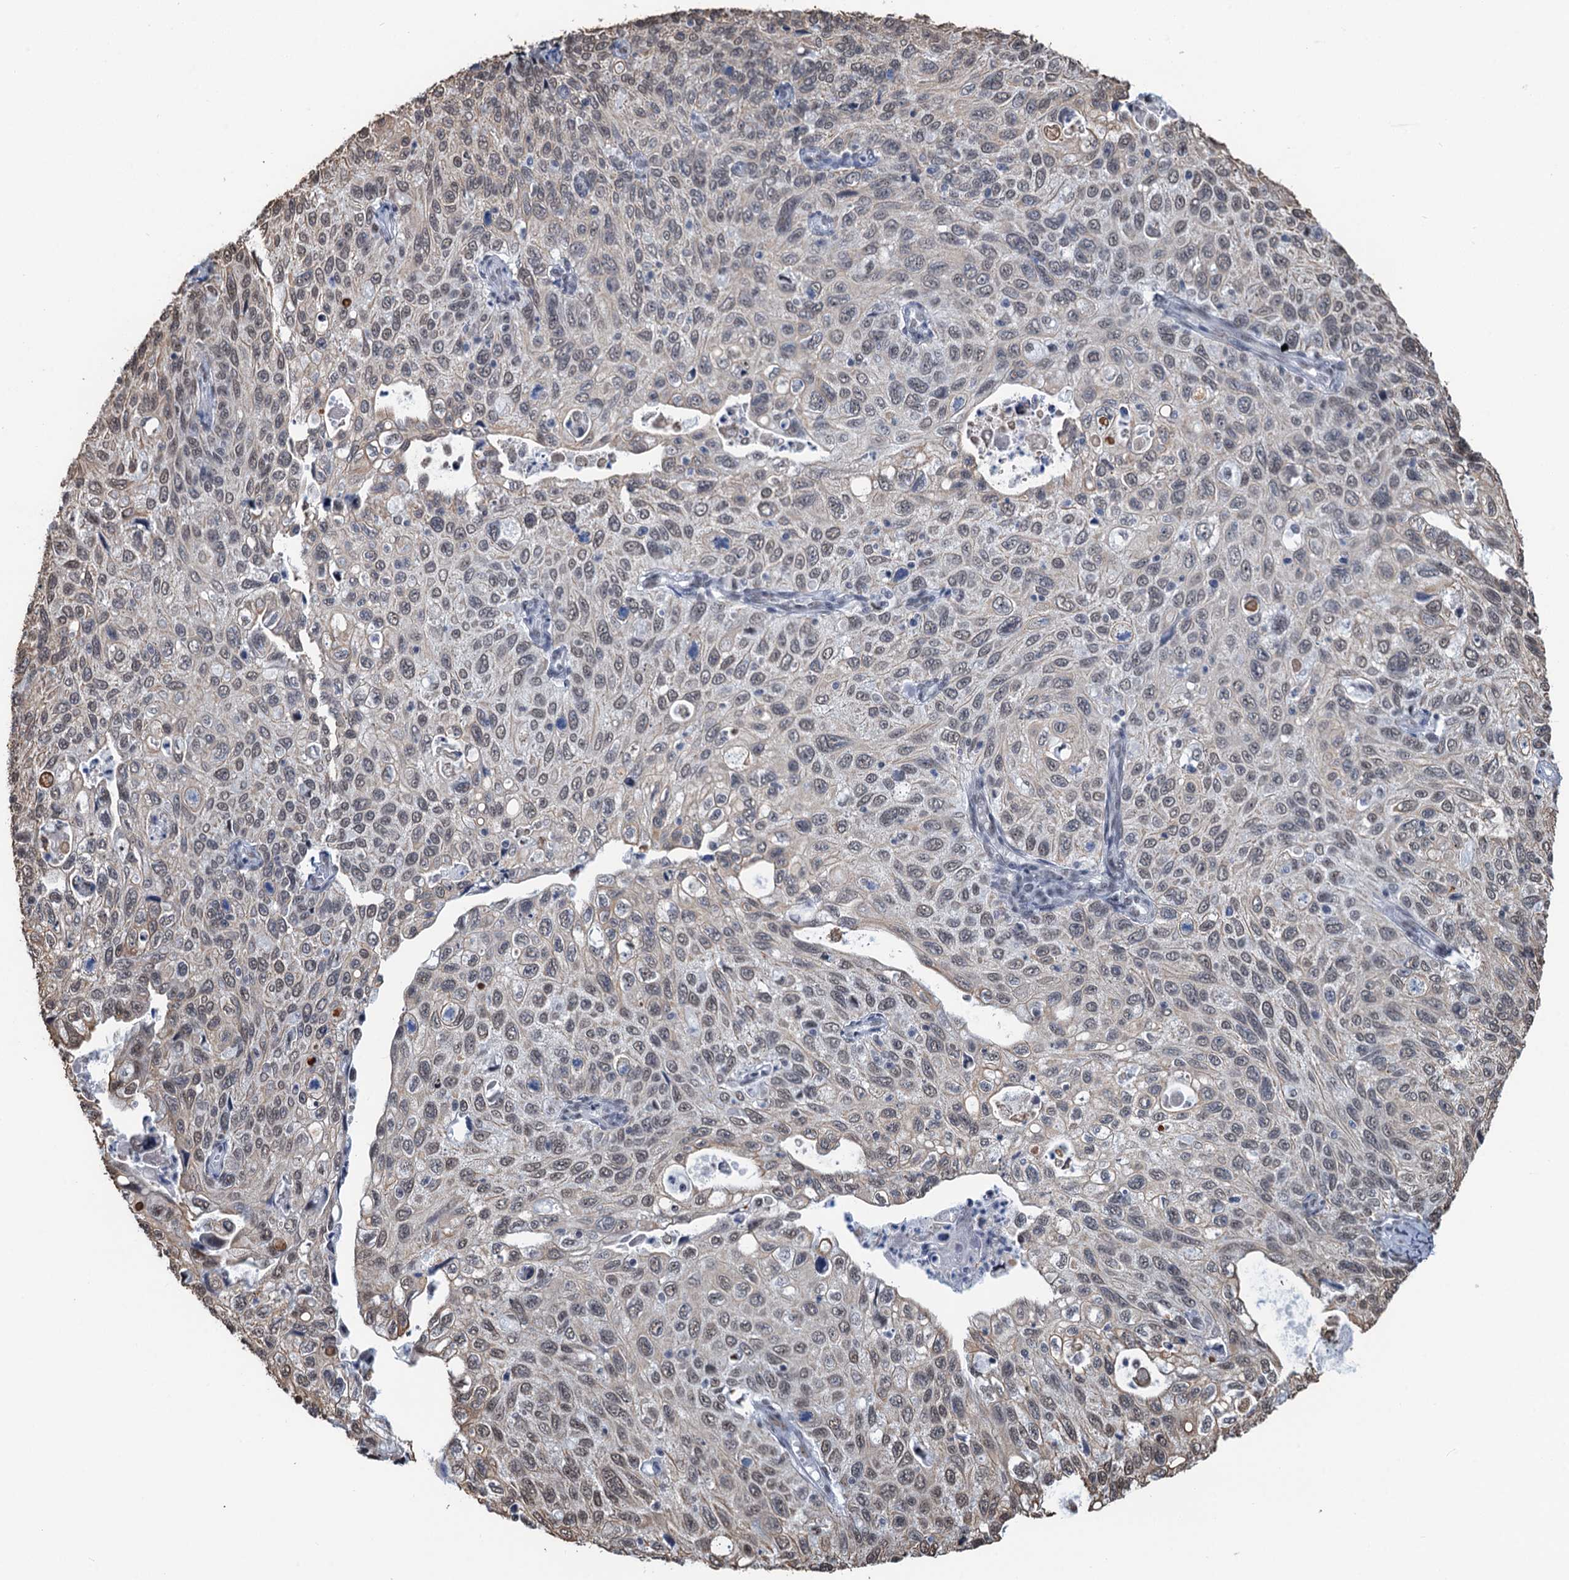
{"staining": {"intensity": "weak", "quantity": "<25%", "location": "nuclear"}, "tissue": "cervical cancer", "cell_type": "Tumor cells", "image_type": "cancer", "snomed": [{"axis": "morphology", "description": "Squamous cell carcinoma, NOS"}, {"axis": "topography", "description": "Cervix"}], "caption": "An immunohistochemistry (IHC) micrograph of squamous cell carcinoma (cervical) is shown. There is no staining in tumor cells of squamous cell carcinoma (cervical).", "gene": "ZNF609", "patient": {"sex": "female", "age": 70}}